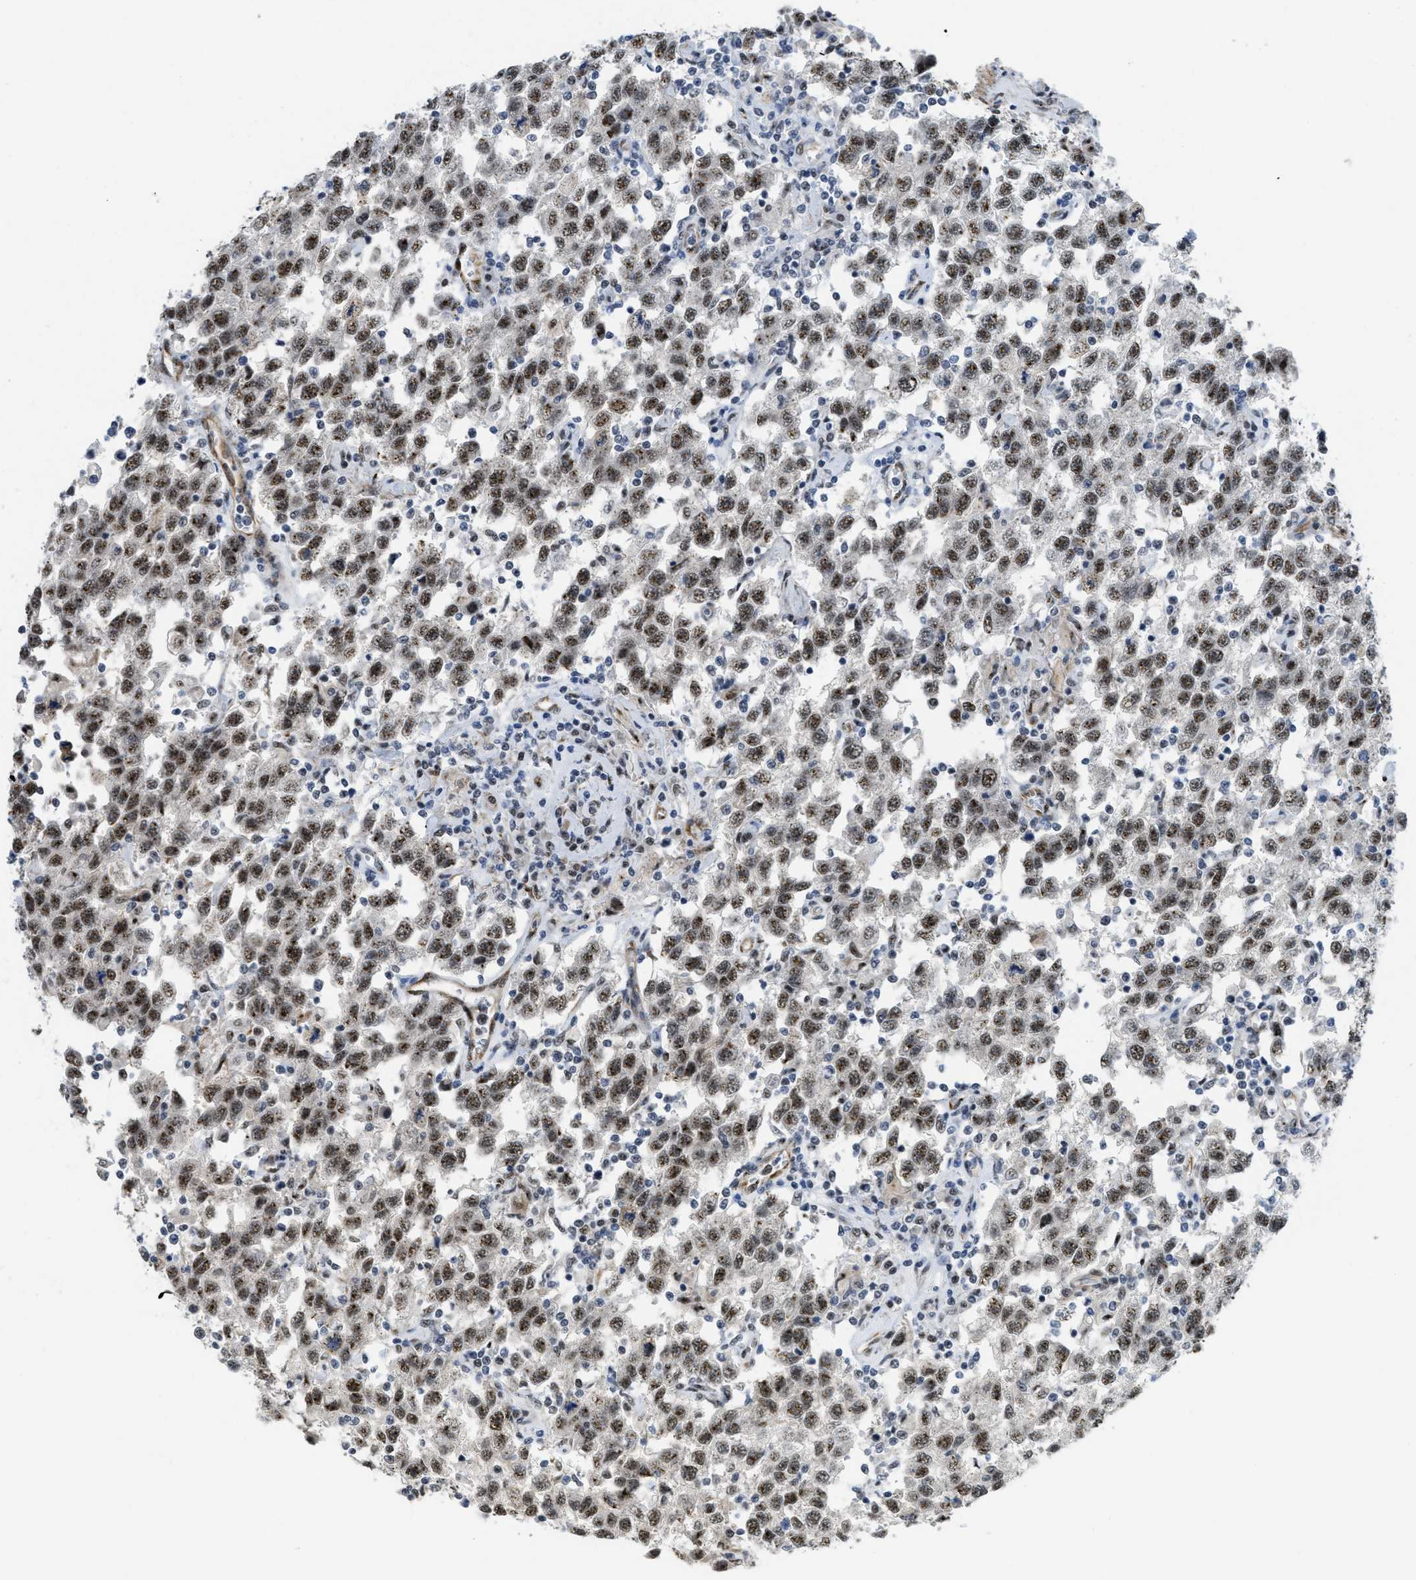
{"staining": {"intensity": "moderate", "quantity": ">75%", "location": "nuclear"}, "tissue": "testis cancer", "cell_type": "Tumor cells", "image_type": "cancer", "snomed": [{"axis": "morphology", "description": "Seminoma, NOS"}, {"axis": "topography", "description": "Testis"}], "caption": "High-magnification brightfield microscopy of testis seminoma stained with DAB (brown) and counterstained with hematoxylin (blue). tumor cells exhibit moderate nuclear positivity is identified in approximately>75% of cells.", "gene": "LRRC8B", "patient": {"sex": "male", "age": 41}}